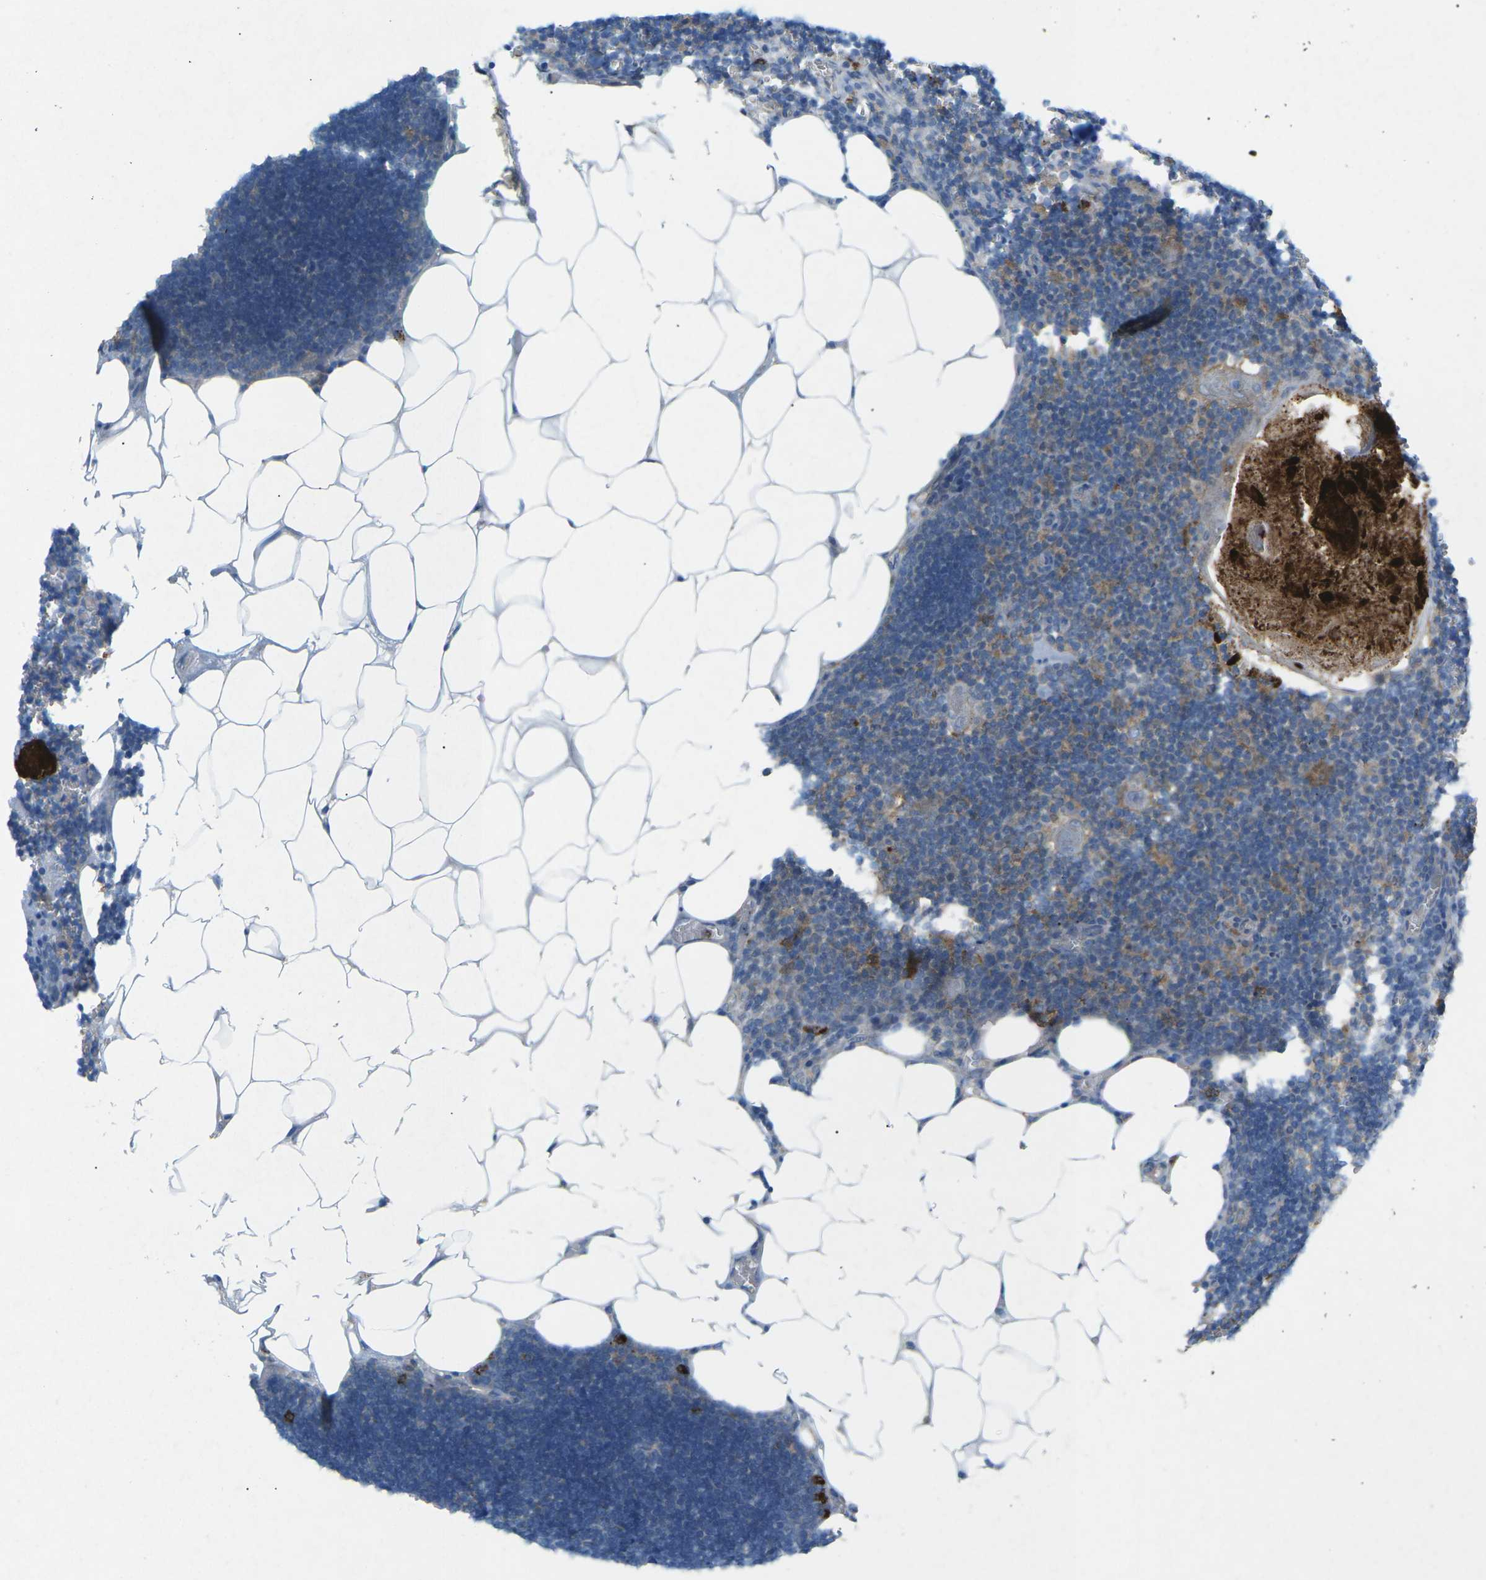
{"staining": {"intensity": "weak", "quantity": "25%-75%", "location": "cytoplasmic/membranous"}, "tissue": "lymph node", "cell_type": "Germinal center cells", "image_type": "normal", "snomed": [{"axis": "morphology", "description": "Normal tissue, NOS"}, {"axis": "topography", "description": "Lymph node"}], "caption": "Germinal center cells show low levels of weak cytoplasmic/membranous staining in approximately 25%-75% of cells in normal human lymph node.", "gene": "STK11", "patient": {"sex": "male", "age": 33}}